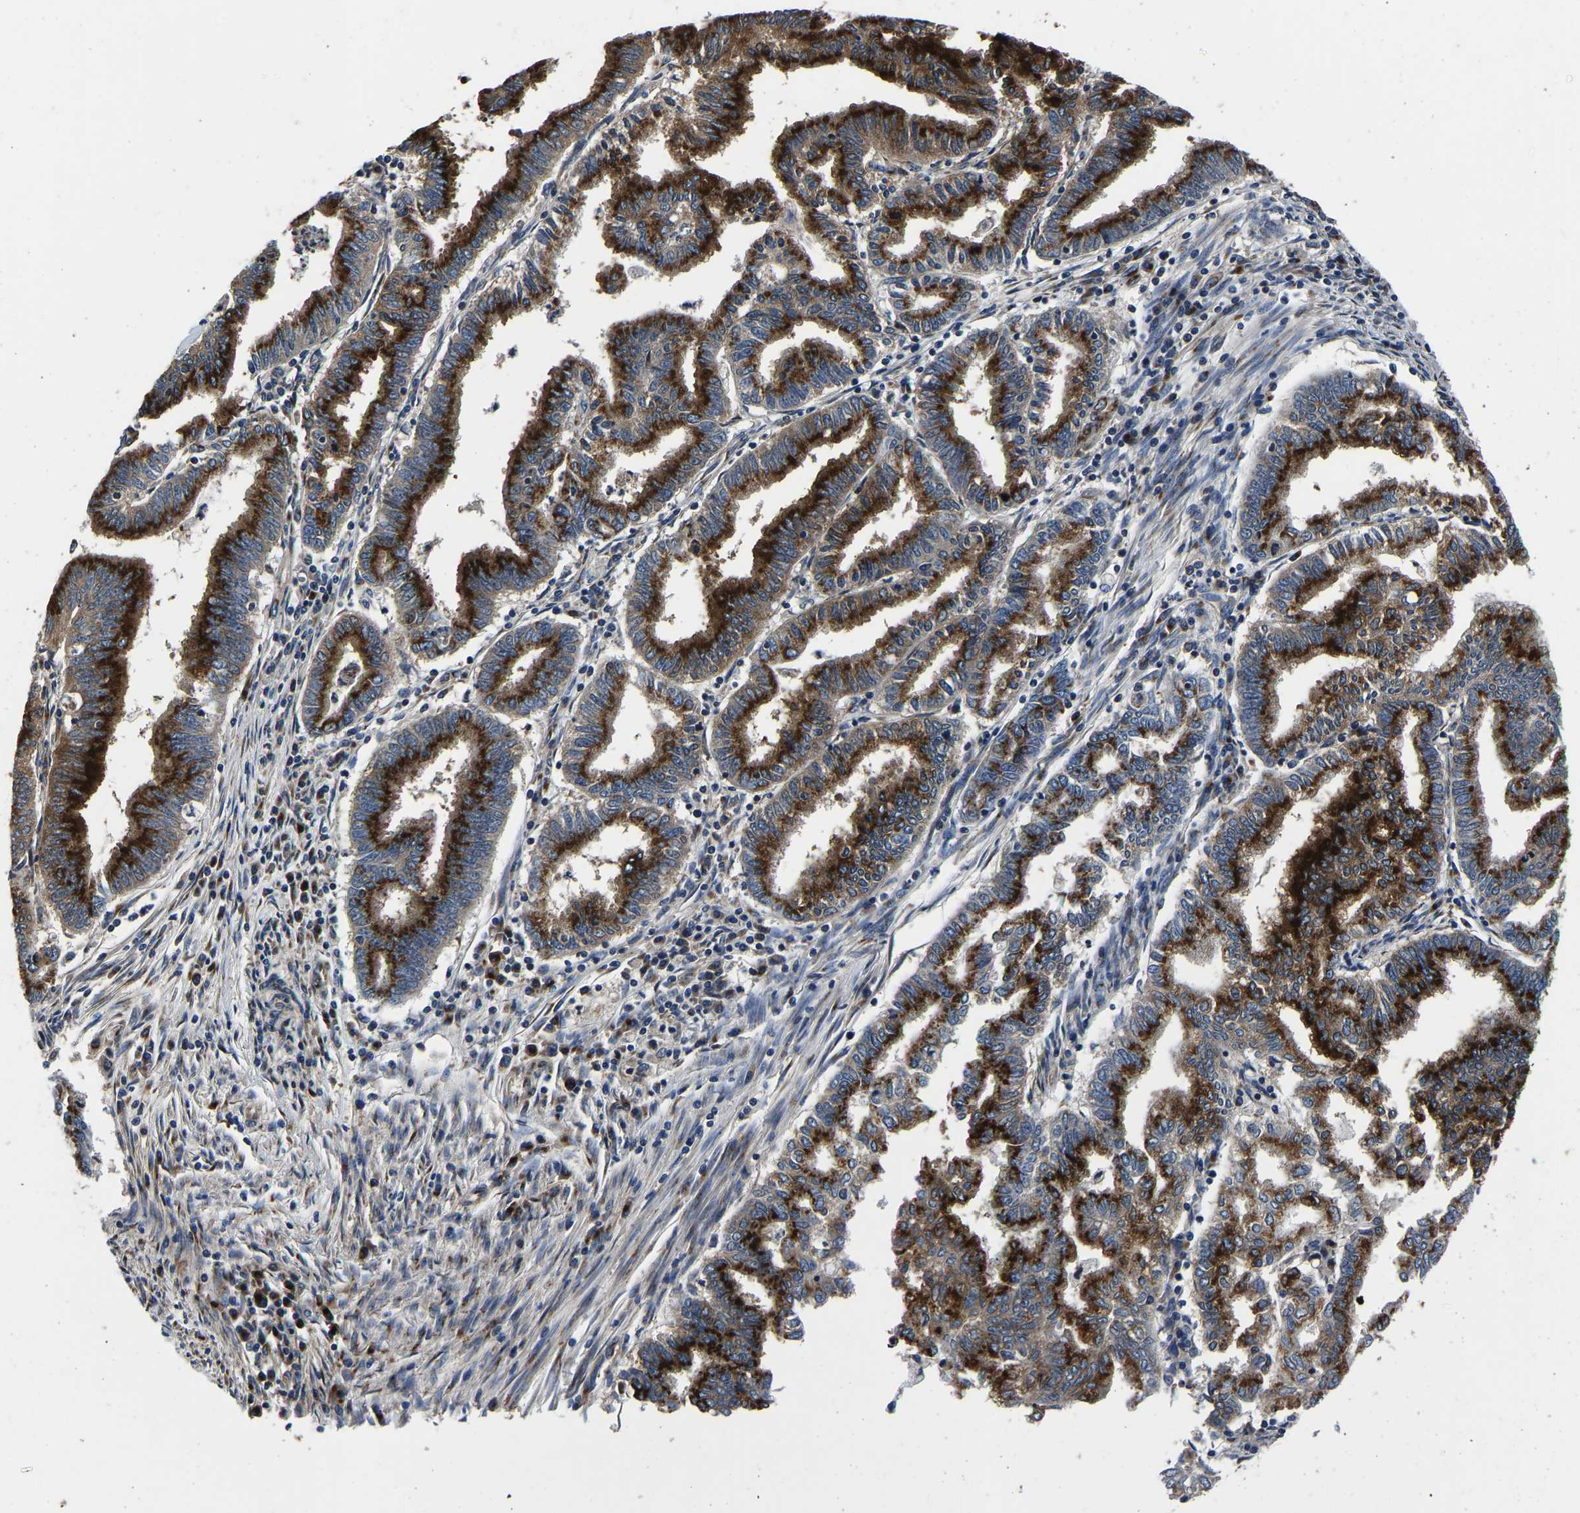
{"staining": {"intensity": "strong", "quantity": ">75%", "location": "cytoplasmic/membranous"}, "tissue": "endometrial cancer", "cell_type": "Tumor cells", "image_type": "cancer", "snomed": [{"axis": "morphology", "description": "Polyp, NOS"}, {"axis": "morphology", "description": "Adenocarcinoma, NOS"}, {"axis": "morphology", "description": "Adenoma, NOS"}, {"axis": "topography", "description": "Endometrium"}], "caption": "Immunohistochemical staining of human endometrial polyp reveals high levels of strong cytoplasmic/membranous positivity in approximately >75% of tumor cells.", "gene": "RABAC1", "patient": {"sex": "female", "age": 79}}